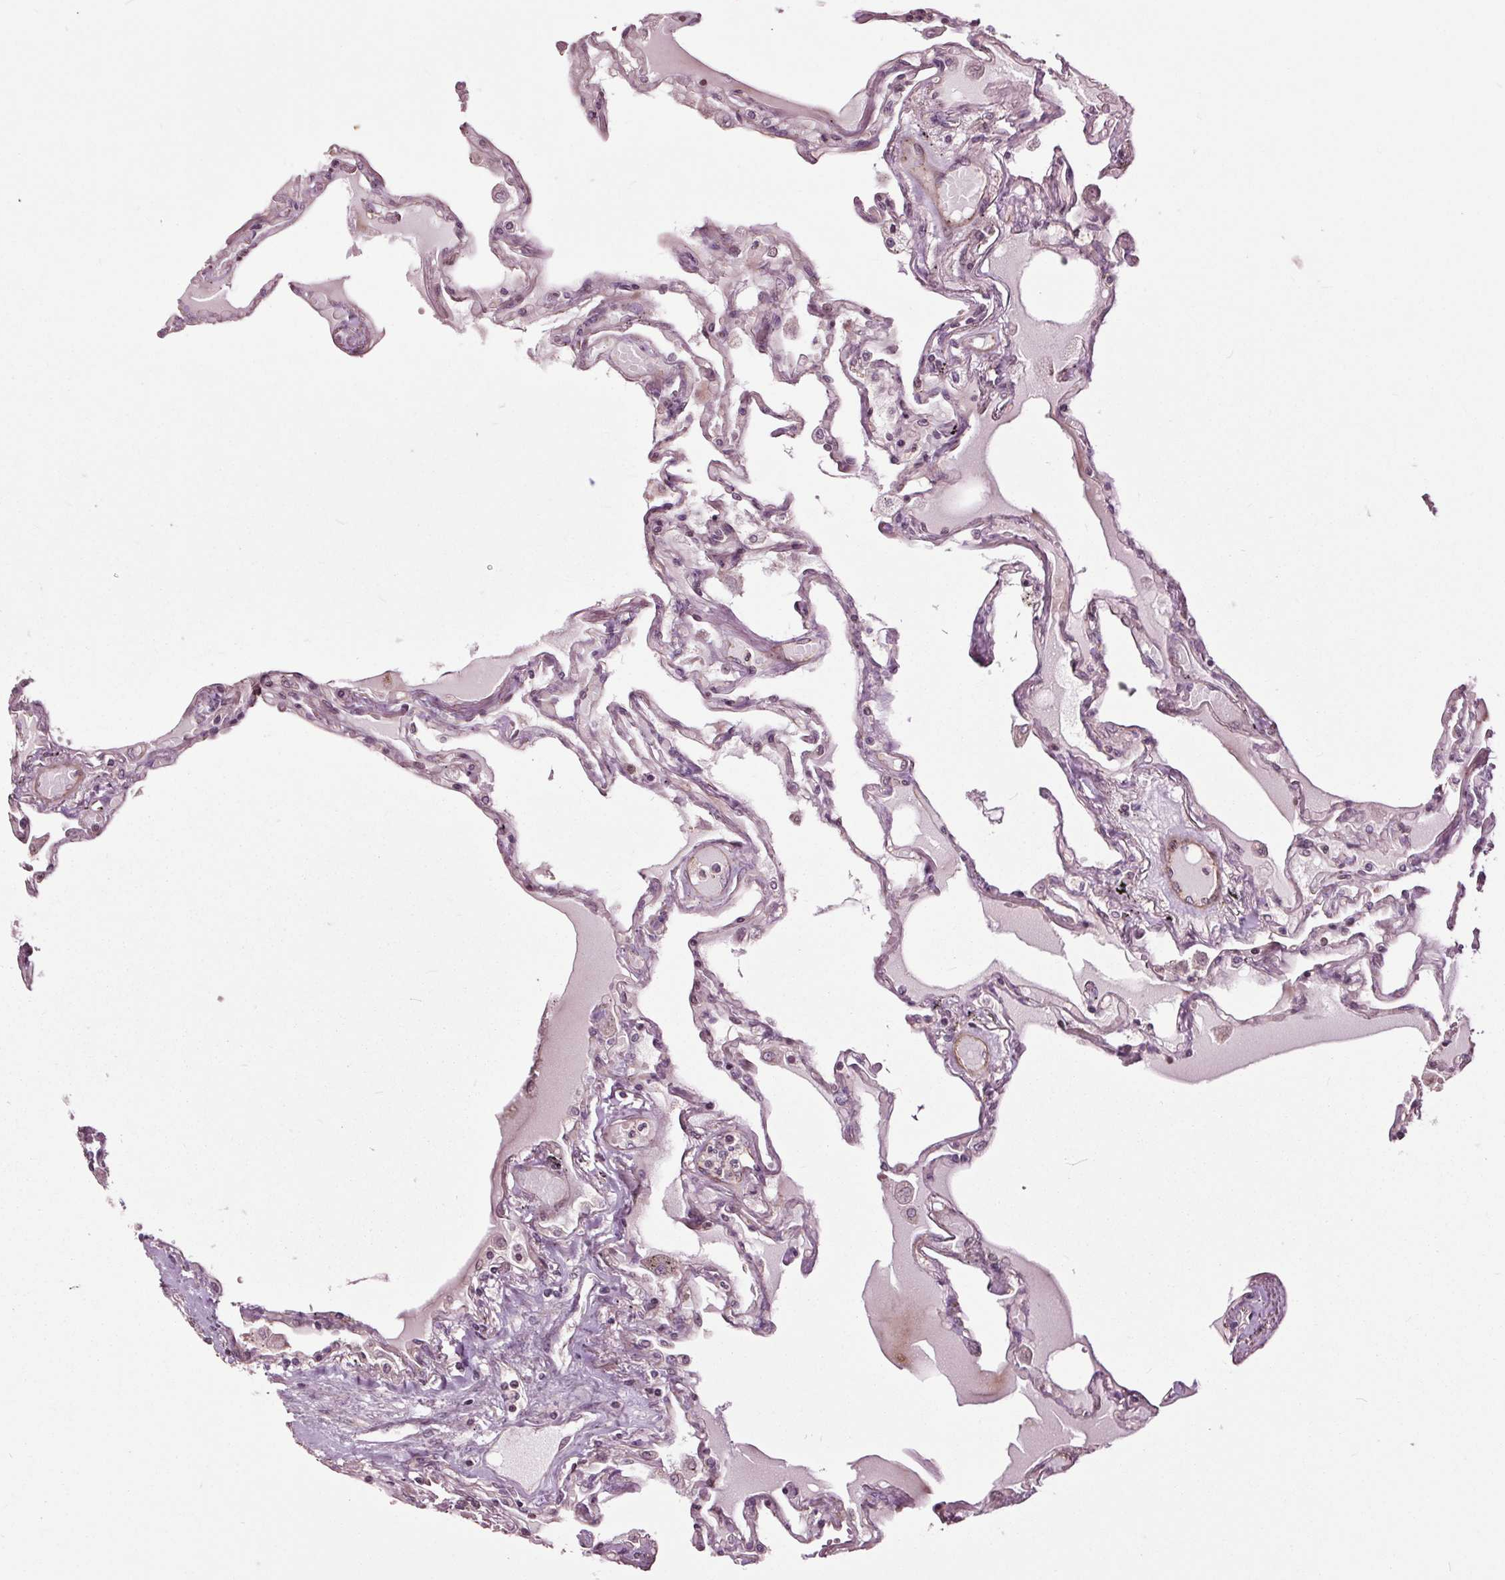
{"staining": {"intensity": "weak", "quantity": "<25%", "location": "cytoplasmic/membranous,nuclear"}, "tissue": "lung", "cell_type": "Alveolar cells", "image_type": "normal", "snomed": [{"axis": "morphology", "description": "Normal tissue, NOS"}, {"axis": "morphology", "description": "Adenocarcinoma, NOS"}, {"axis": "topography", "description": "Cartilage tissue"}, {"axis": "topography", "description": "Lung"}], "caption": "The histopathology image exhibits no staining of alveolar cells in benign lung. (DAB (3,3'-diaminobenzidine) immunohistochemistry with hematoxylin counter stain).", "gene": "CEP95", "patient": {"sex": "female", "age": 67}}